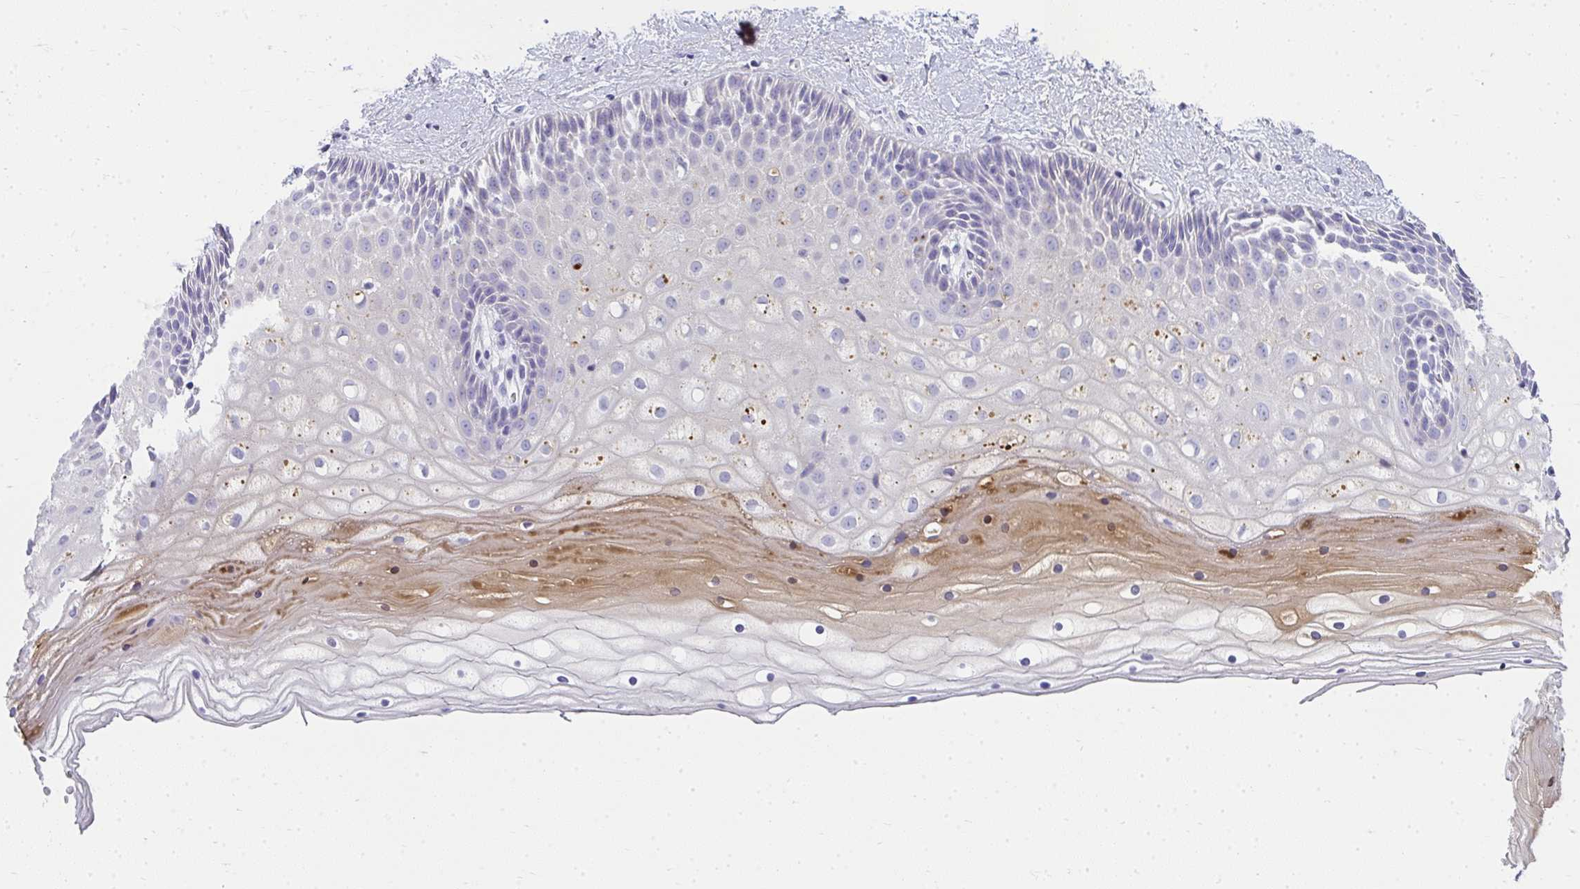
{"staining": {"intensity": "negative", "quantity": "none", "location": "none"}, "tissue": "cervix", "cell_type": "Glandular cells", "image_type": "normal", "snomed": [{"axis": "morphology", "description": "Normal tissue, NOS"}, {"axis": "topography", "description": "Cervix"}], "caption": "Cervix stained for a protein using immunohistochemistry reveals no staining glandular cells.", "gene": "ZSWIM3", "patient": {"sex": "female", "age": 36}}